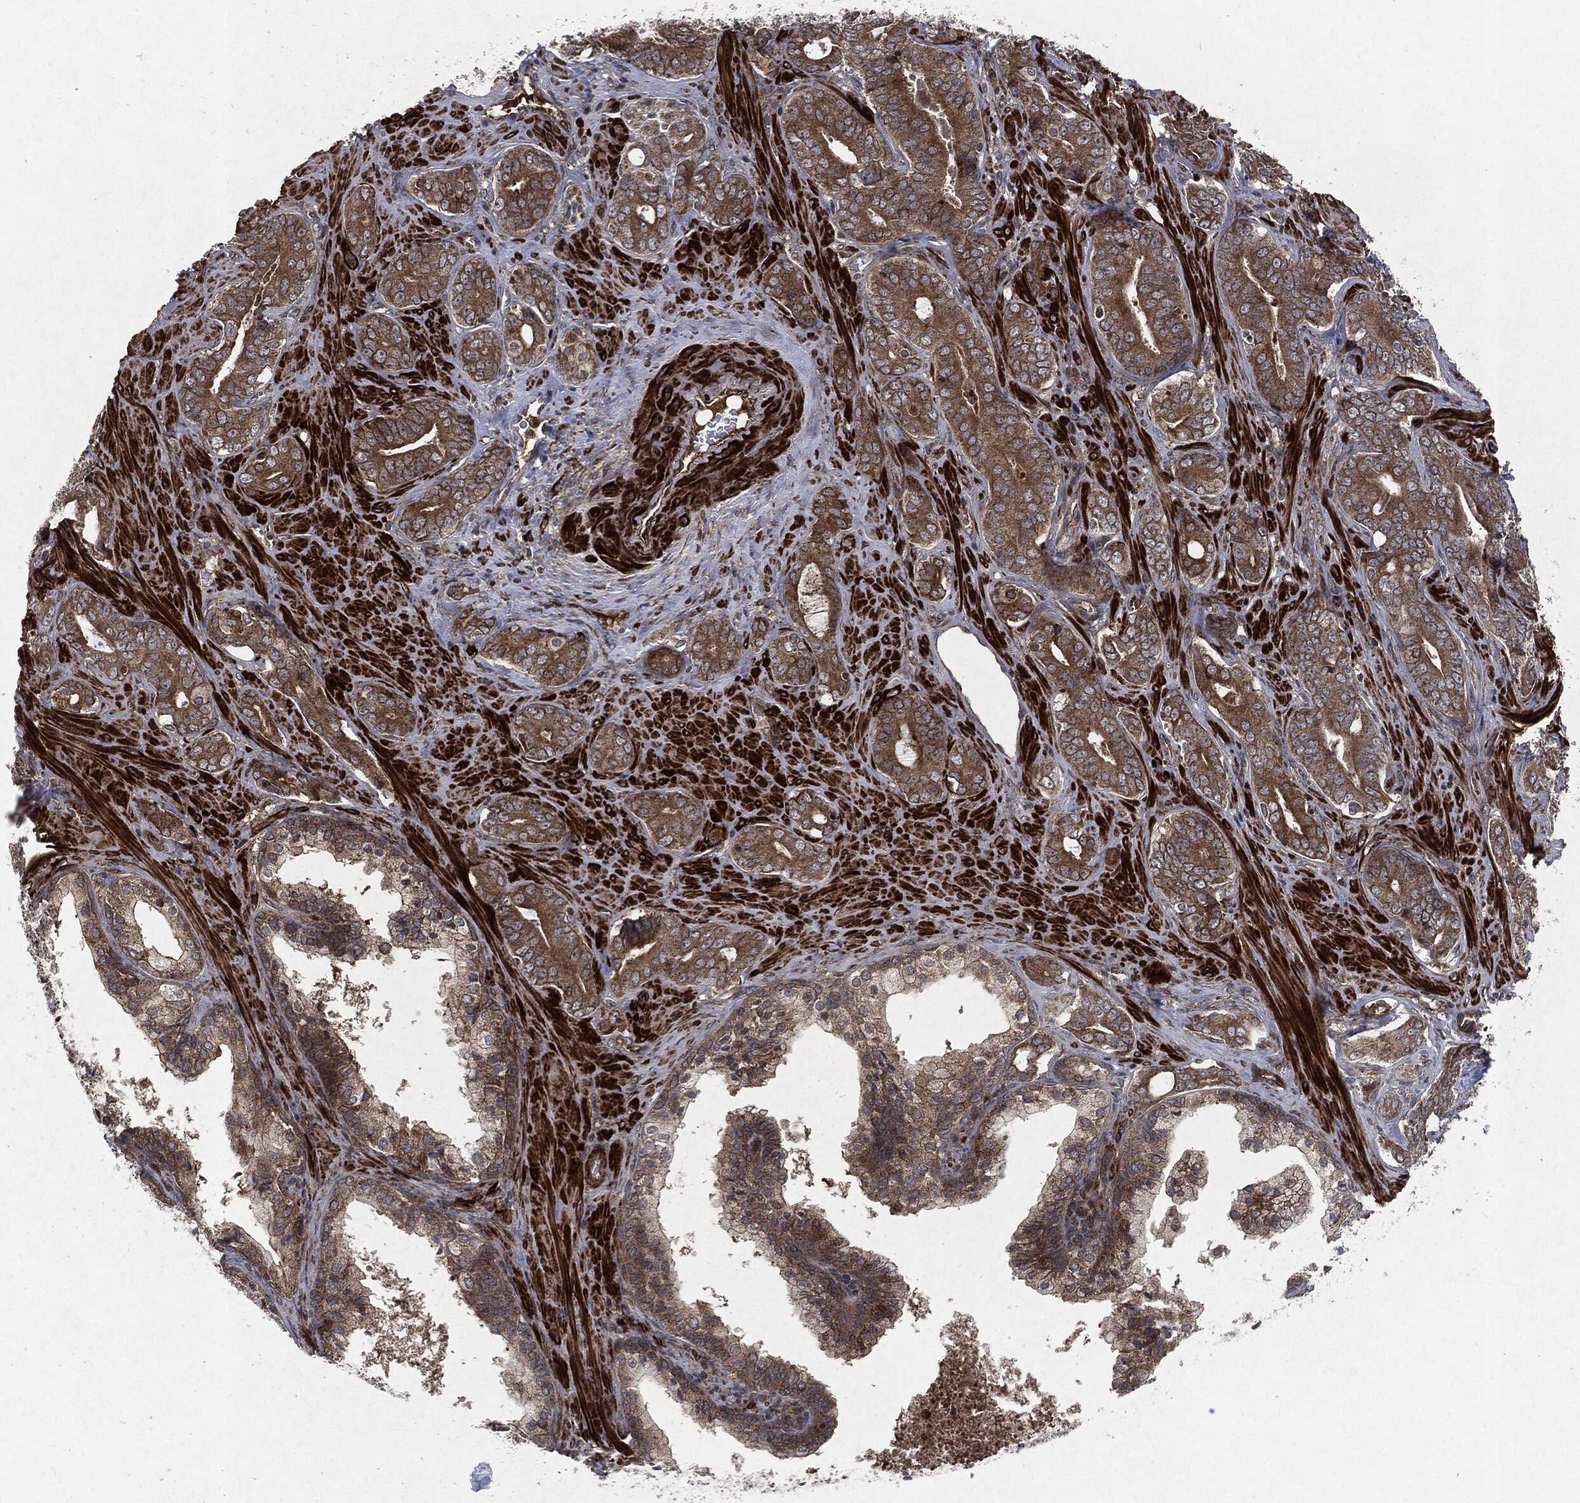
{"staining": {"intensity": "moderate", "quantity": ">75%", "location": "cytoplasmic/membranous"}, "tissue": "prostate cancer", "cell_type": "Tumor cells", "image_type": "cancer", "snomed": [{"axis": "morphology", "description": "Adenocarcinoma, NOS"}, {"axis": "topography", "description": "Prostate"}], "caption": "Prostate cancer stained for a protein (brown) displays moderate cytoplasmic/membranous positive positivity in approximately >75% of tumor cells.", "gene": "RAF1", "patient": {"sex": "male", "age": 55}}